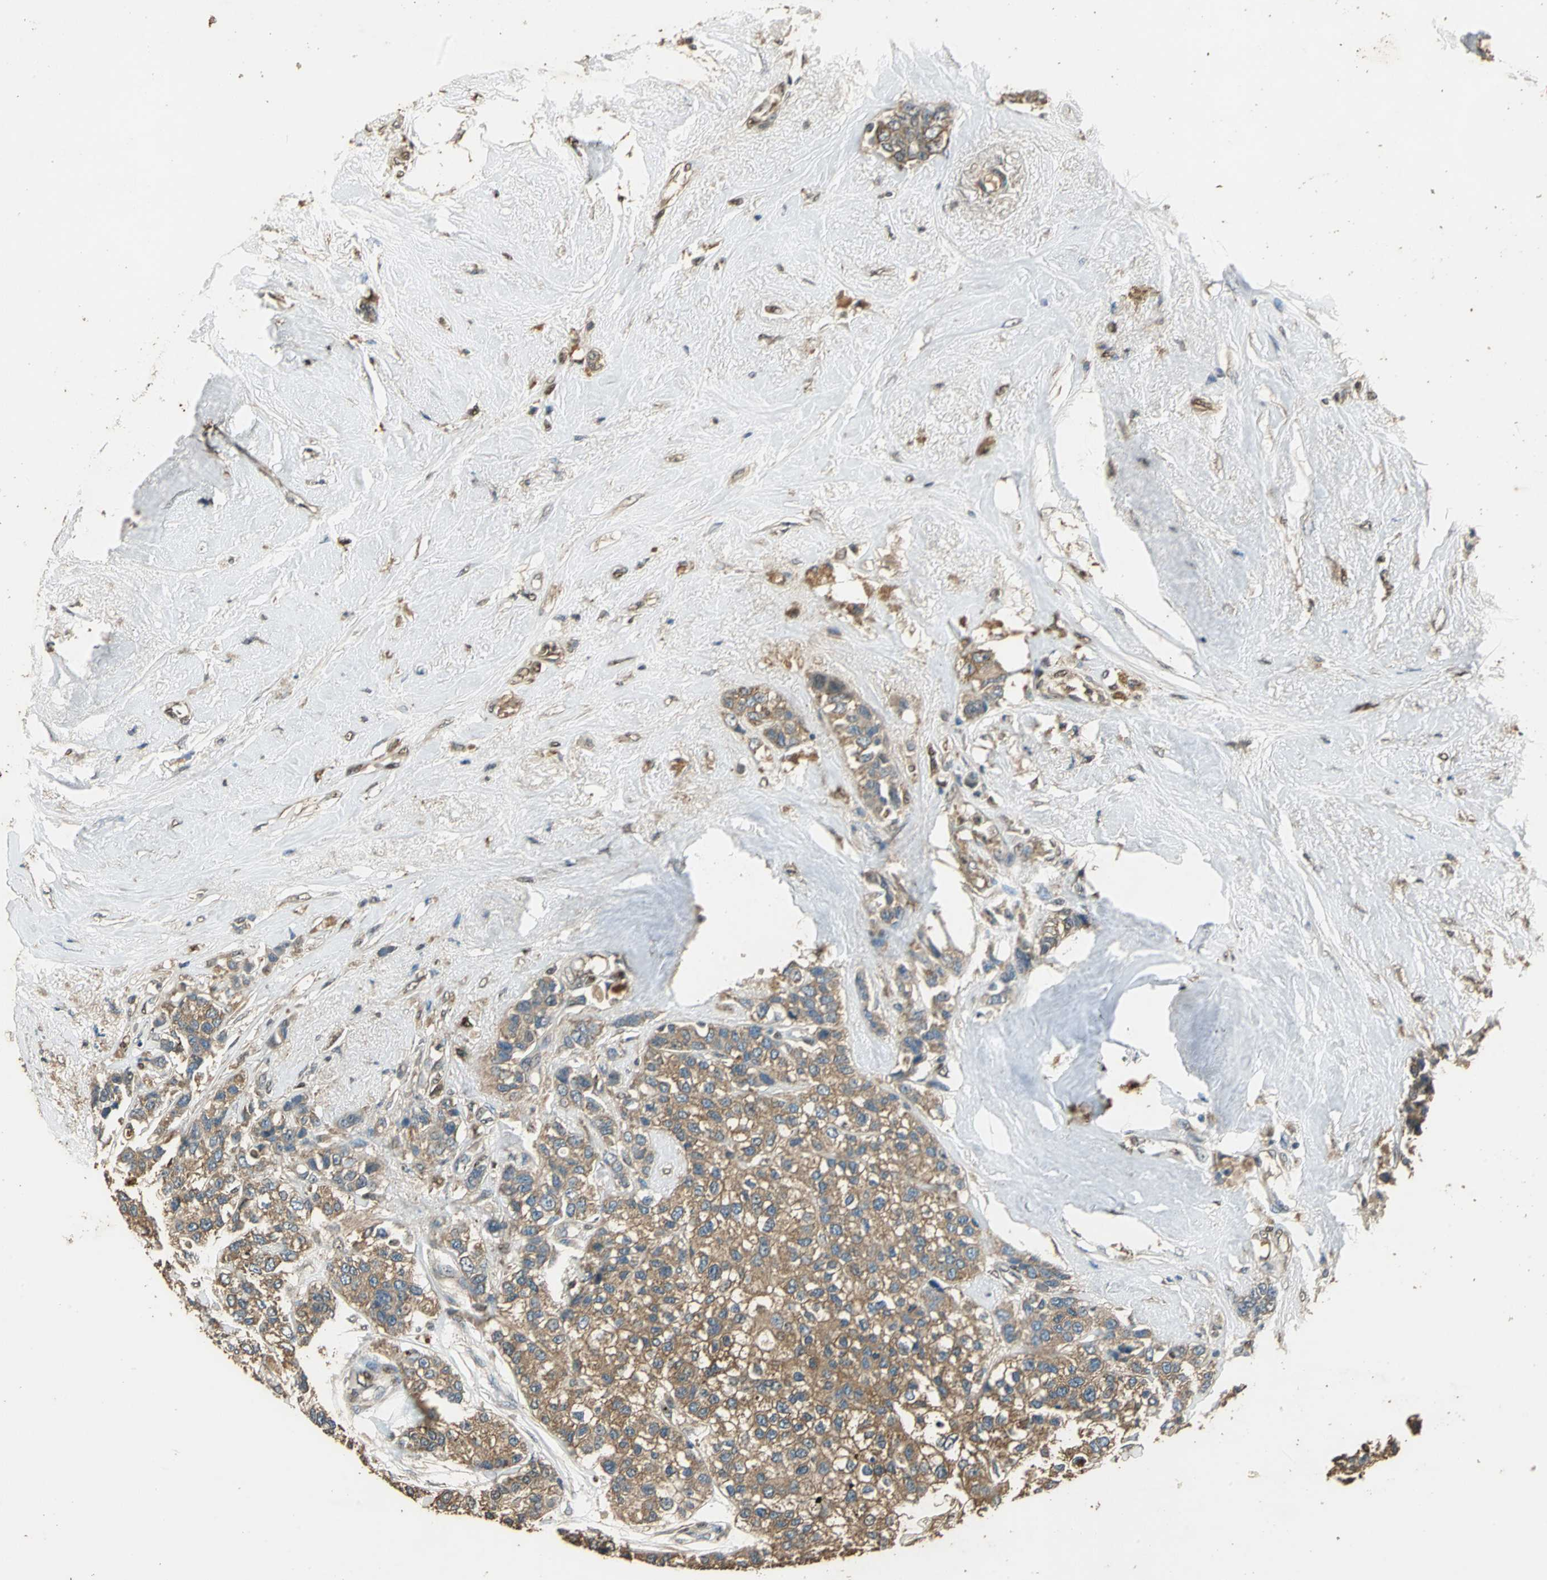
{"staining": {"intensity": "strong", "quantity": ">75%", "location": "cytoplasmic/membranous"}, "tissue": "breast cancer", "cell_type": "Tumor cells", "image_type": "cancer", "snomed": [{"axis": "morphology", "description": "Duct carcinoma"}, {"axis": "topography", "description": "Breast"}], "caption": "Breast cancer stained with a protein marker demonstrates strong staining in tumor cells.", "gene": "GAPDH", "patient": {"sex": "female", "age": 51}}